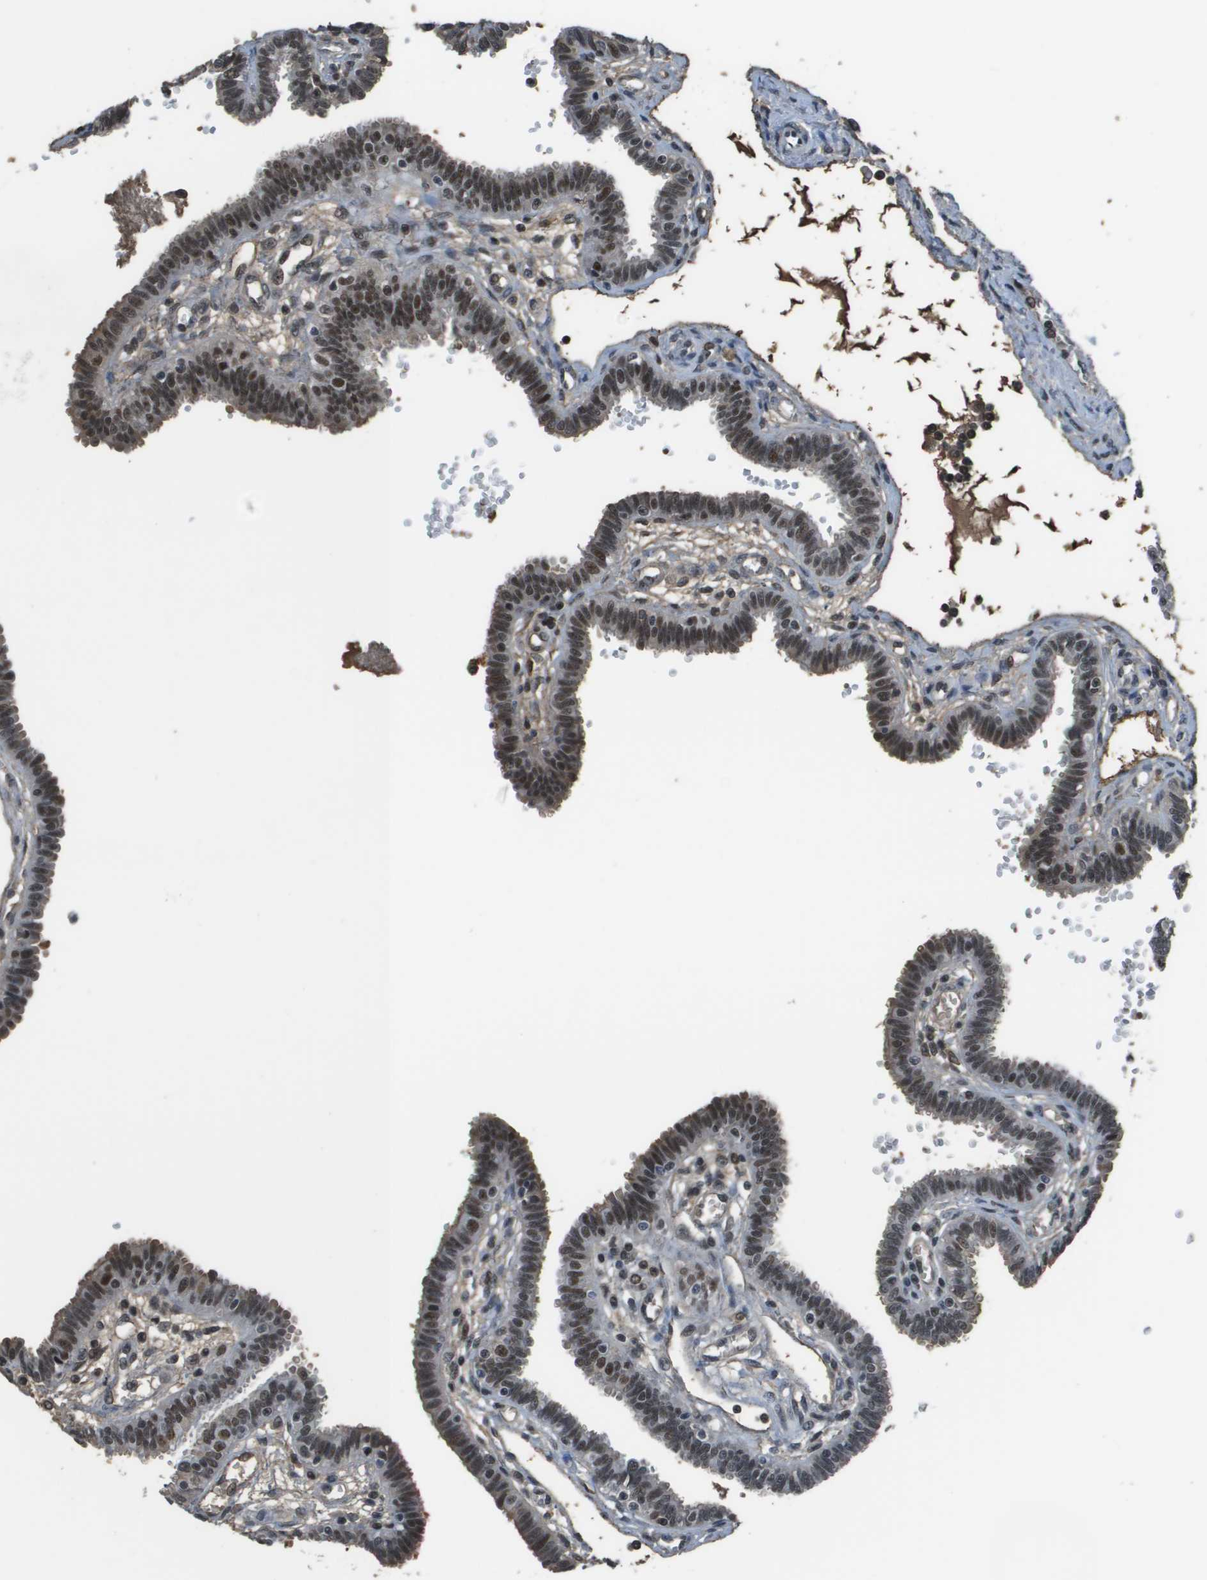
{"staining": {"intensity": "moderate", "quantity": "25%-75%", "location": "nuclear"}, "tissue": "fallopian tube", "cell_type": "Glandular cells", "image_type": "normal", "snomed": [{"axis": "morphology", "description": "Normal tissue, NOS"}, {"axis": "topography", "description": "Fallopian tube"}], "caption": "Brown immunohistochemical staining in benign fallopian tube exhibits moderate nuclear positivity in about 25%-75% of glandular cells. Using DAB (brown) and hematoxylin (blue) stains, captured at high magnification using brightfield microscopy.", "gene": "THRAP3", "patient": {"sex": "female", "age": 32}}